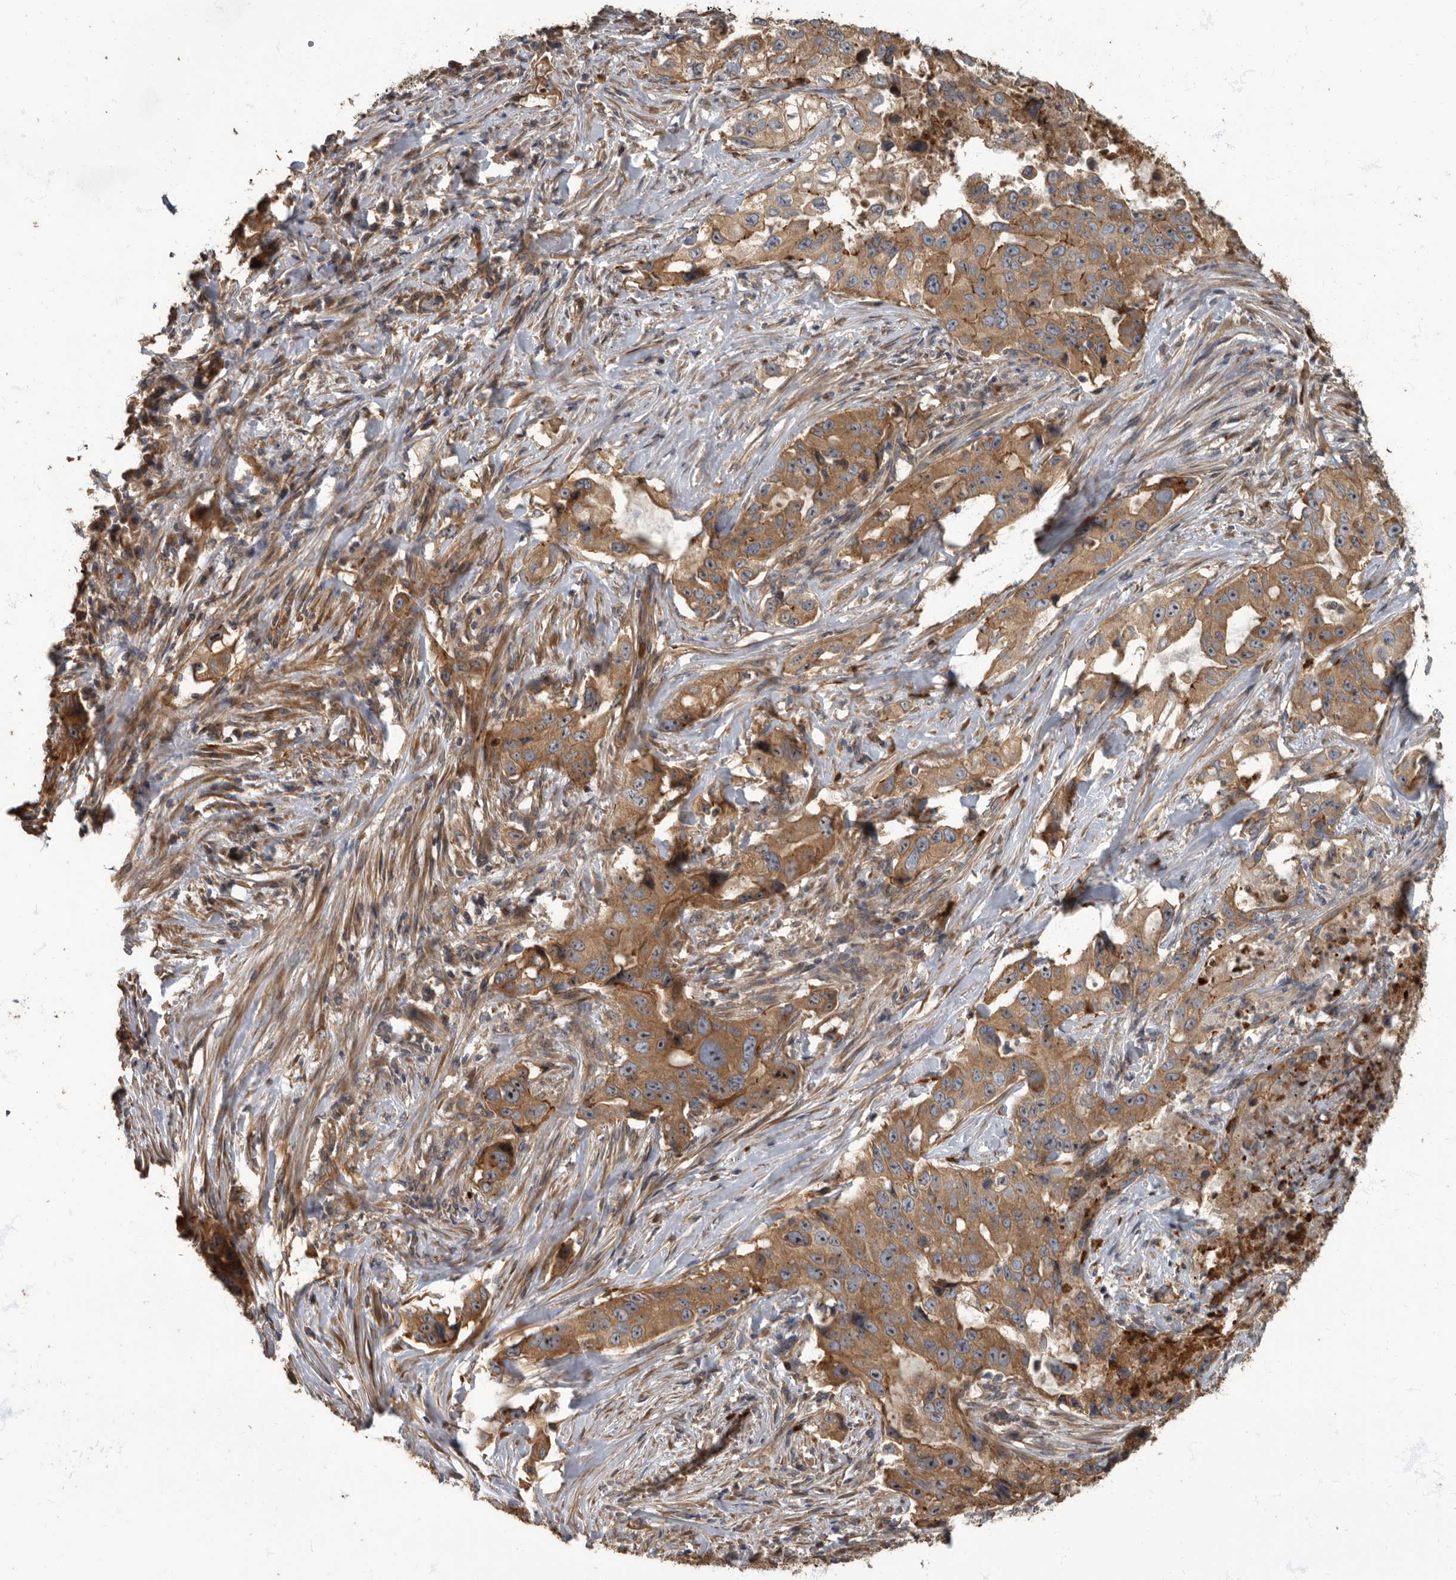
{"staining": {"intensity": "moderate", "quantity": ">75%", "location": "cytoplasmic/membranous"}, "tissue": "lung cancer", "cell_type": "Tumor cells", "image_type": "cancer", "snomed": [{"axis": "morphology", "description": "Adenocarcinoma, NOS"}, {"axis": "topography", "description": "Lung"}], "caption": "High-power microscopy captured an IHC micrograph of lung cancer, revealing moderate cytoplasmic/membranous positivity in about >75% of tumor cells.", "gene": "DAAM1", "patient": {"sex": "female", "age": 51}}